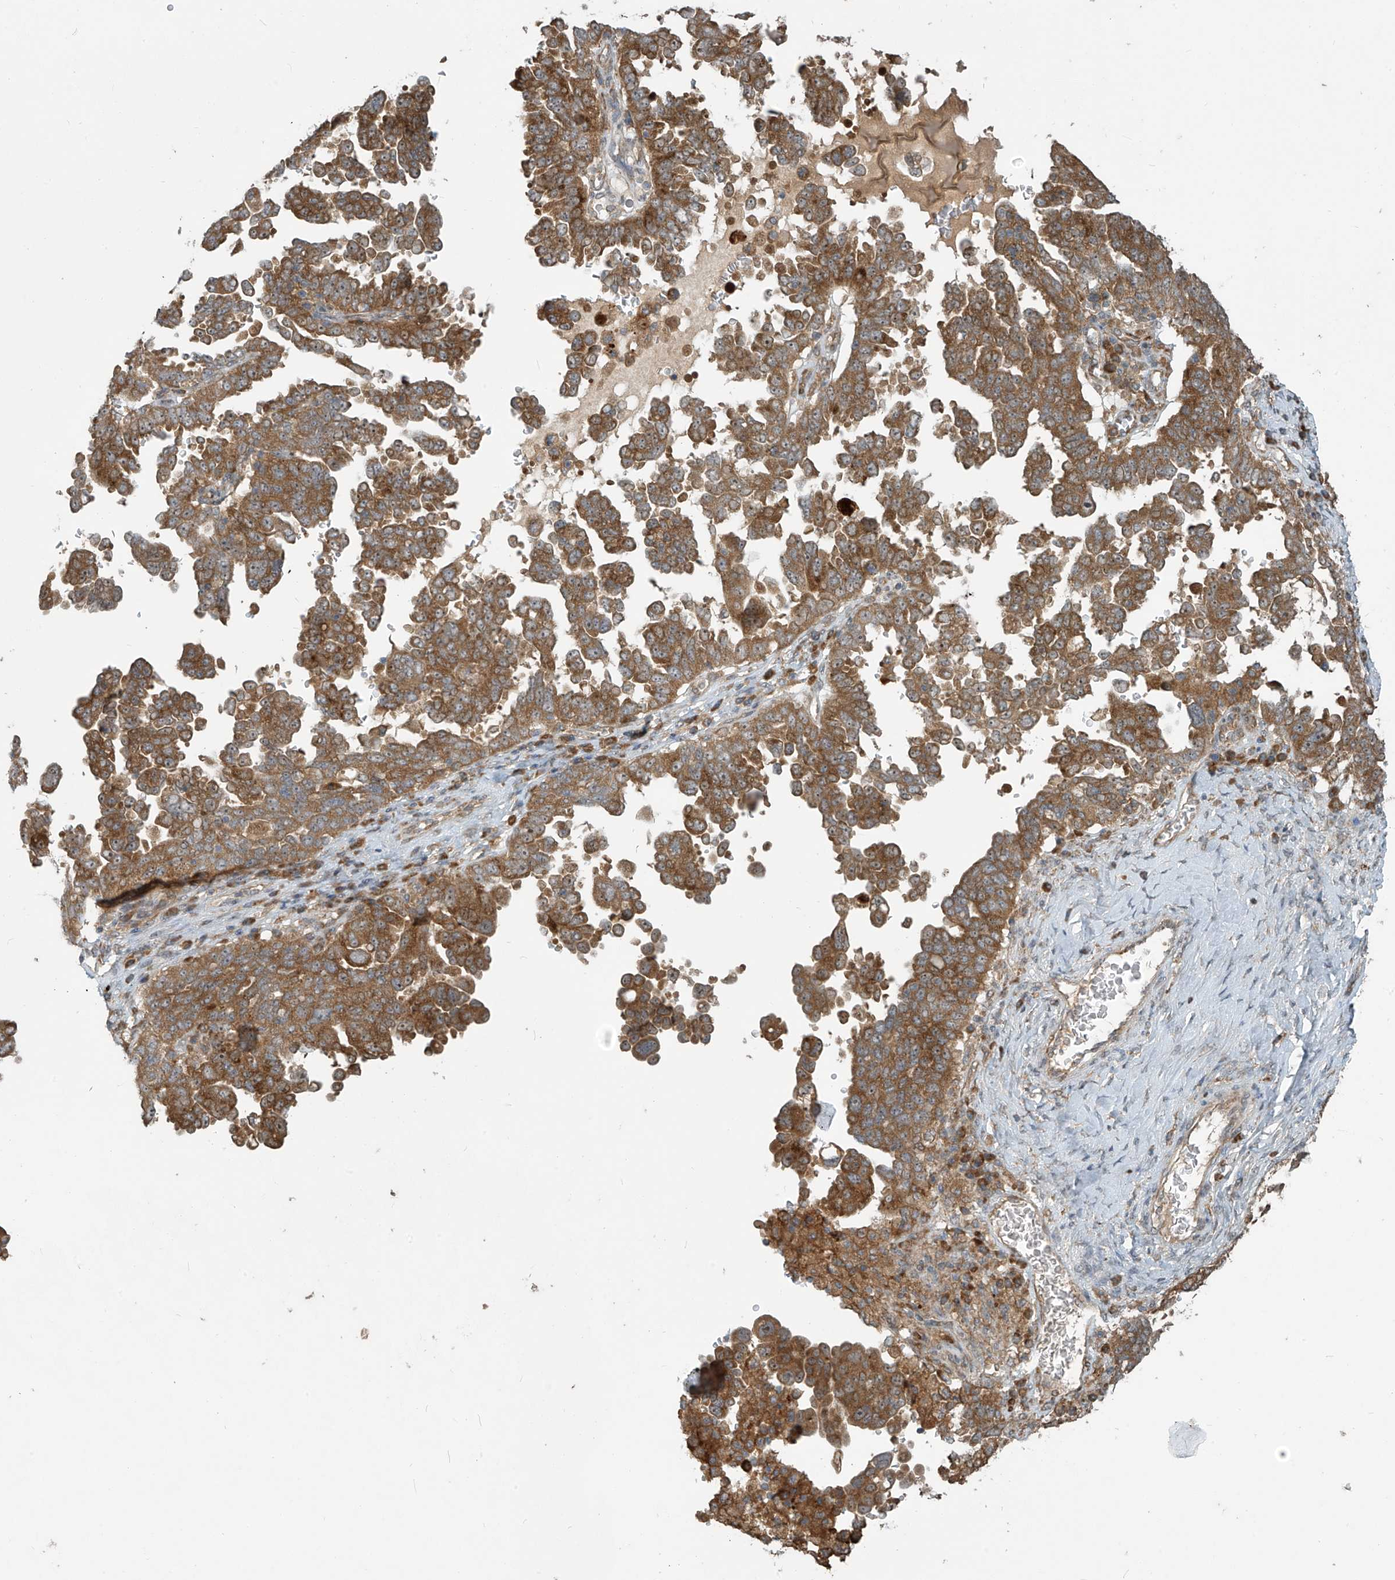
{"staining": {"intensity": "moderate", "quantity": ">75%", "location": "cytoplasmic/membranous,nuclear"}, "tissue": "ovarian cancer", "cell_type": "Tumor cells", "image_type": "cancer", "snomed": [{"axis": "morphology", "description": "Carcinoma, endometroid"}, {"axis": "topography", "description": "Ovary"}], "caption": "The histopathology image demonstrates a brown stain indicating the presence of a protein in the cytoplasmic/membranous and nuclear of tumor cells in endometroid carcinoma (ovarian).", "gene": "KATNIP", "patient": {"sex": "female", "age": 62}}